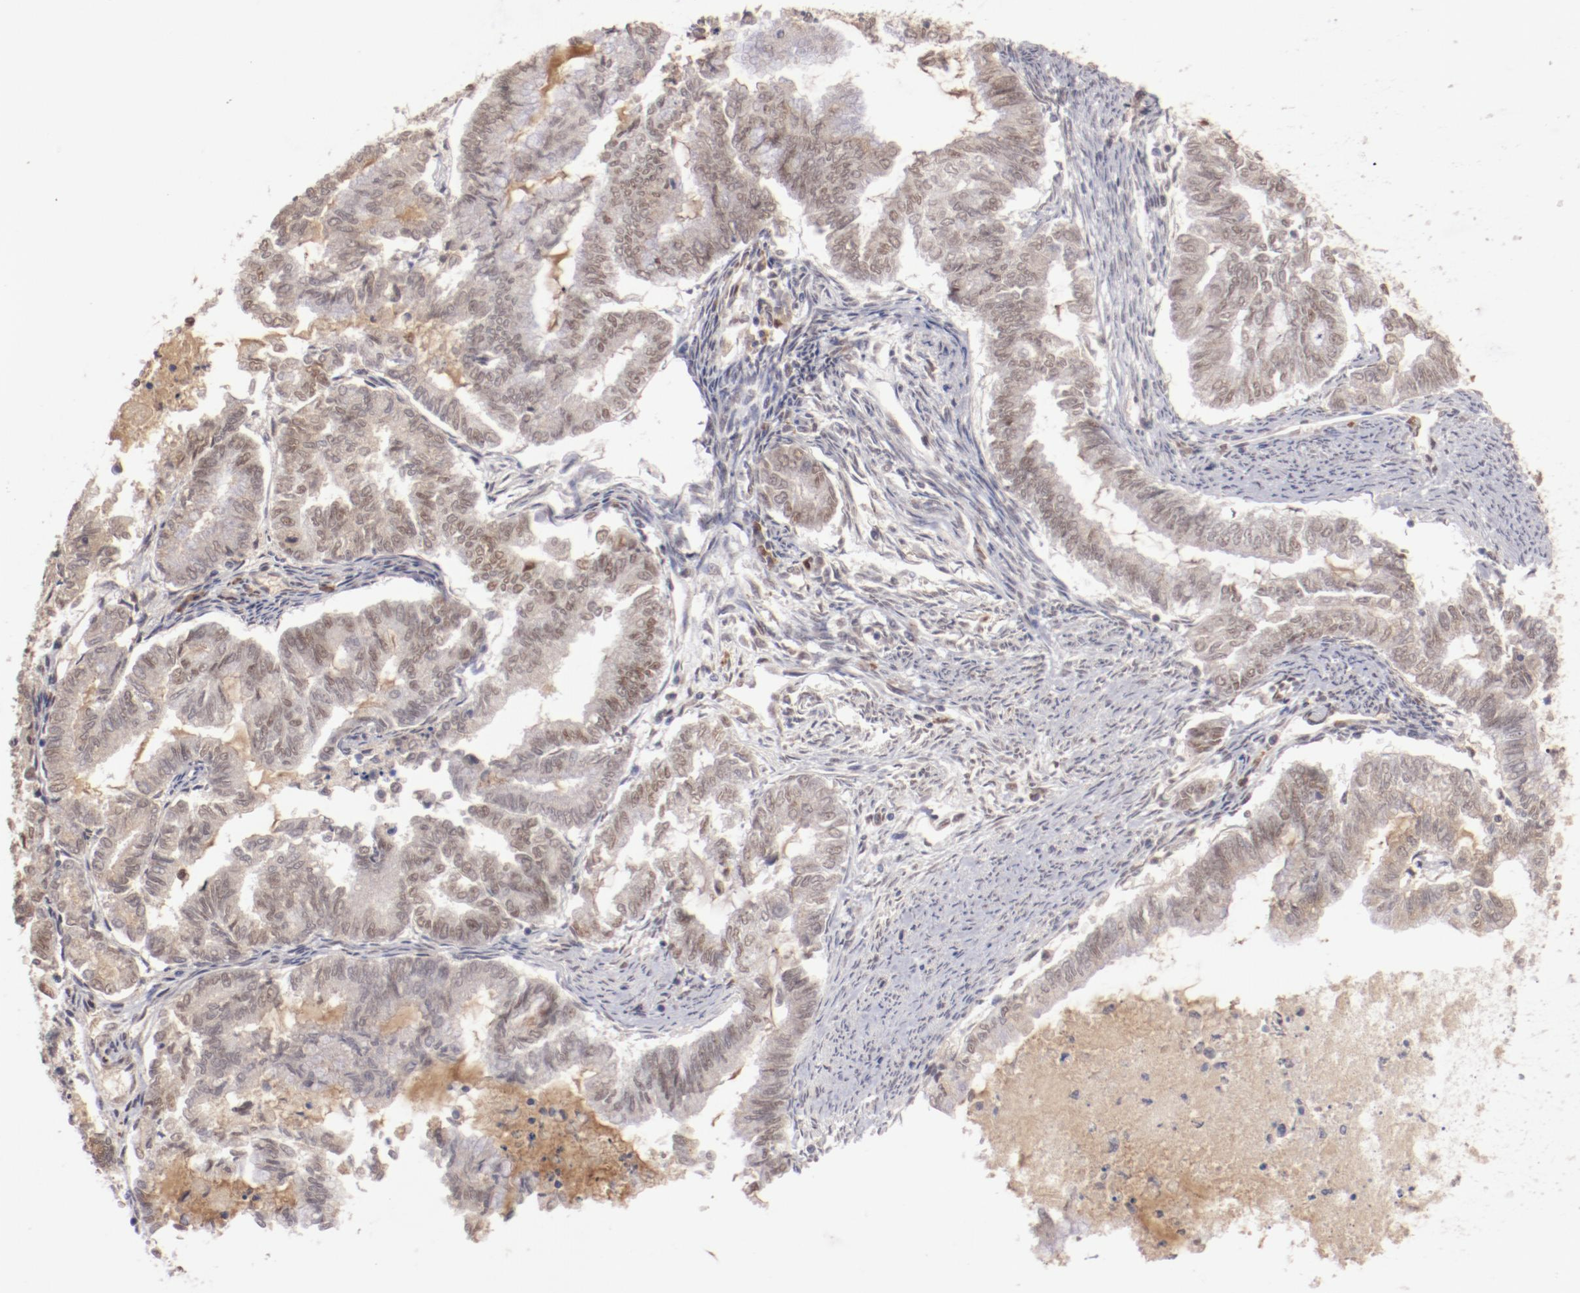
{"staining": {"intensity": "weak", "quantity": ">75%", "location": "cytoplasmic/membranous,nuclear"}, "tissue": "endometrial cancer", "cell_type": "Tumor cells", "image_type": "cancer", "snomed": [{"axis": "morphology", "description": "Adenocarcinoma, NOS"}, {"axis": "topography", "description": "Endometrium"}], "caption": "This is an image of immunohistochemistry (IHC) staining of adenocarcinoma (endometrial), which shows weak expression in the cytoplasmic/membranous and nuclear of tumor cells.", "gene": "NFE2", "patient": {"sex": "female", "age": 79}}